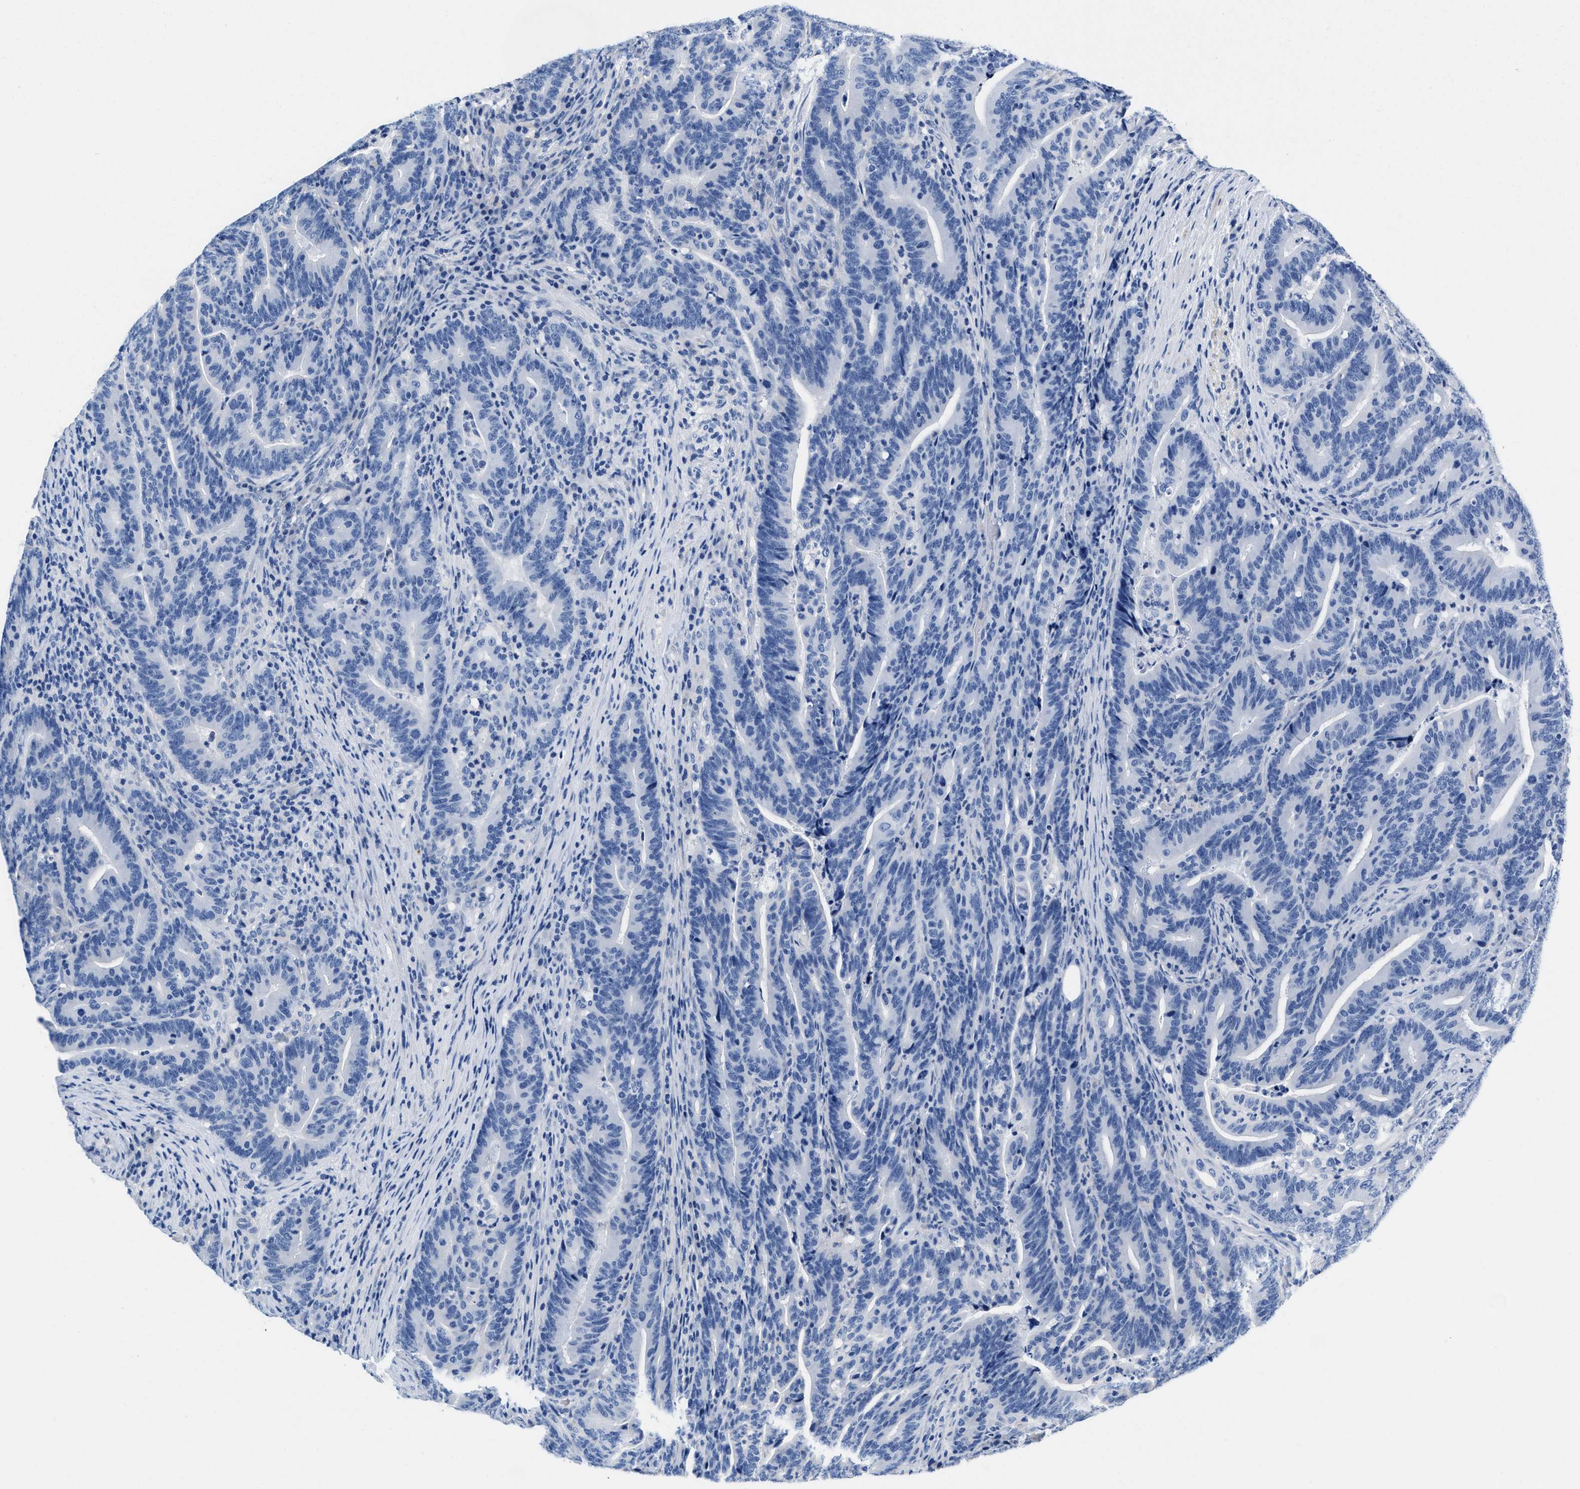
{"staining": {"intensity": "negative", "quantity": "none", "location": "none"}, "tissue": "colorectal cancer", "cell_type": "Tumor cells", "image_type": "cancer", "snomed": [{"axis": "morphology", "description": "Adenocarcinoma, NOS"}, {"axis": "topography", "description": "Colon"}], "caption": "Tumor cells are negative for brown protein staining in adenocarcinoma (colorectal).", "gene": "SLFN13", "patient": {"sex": "female", "age": 66}}